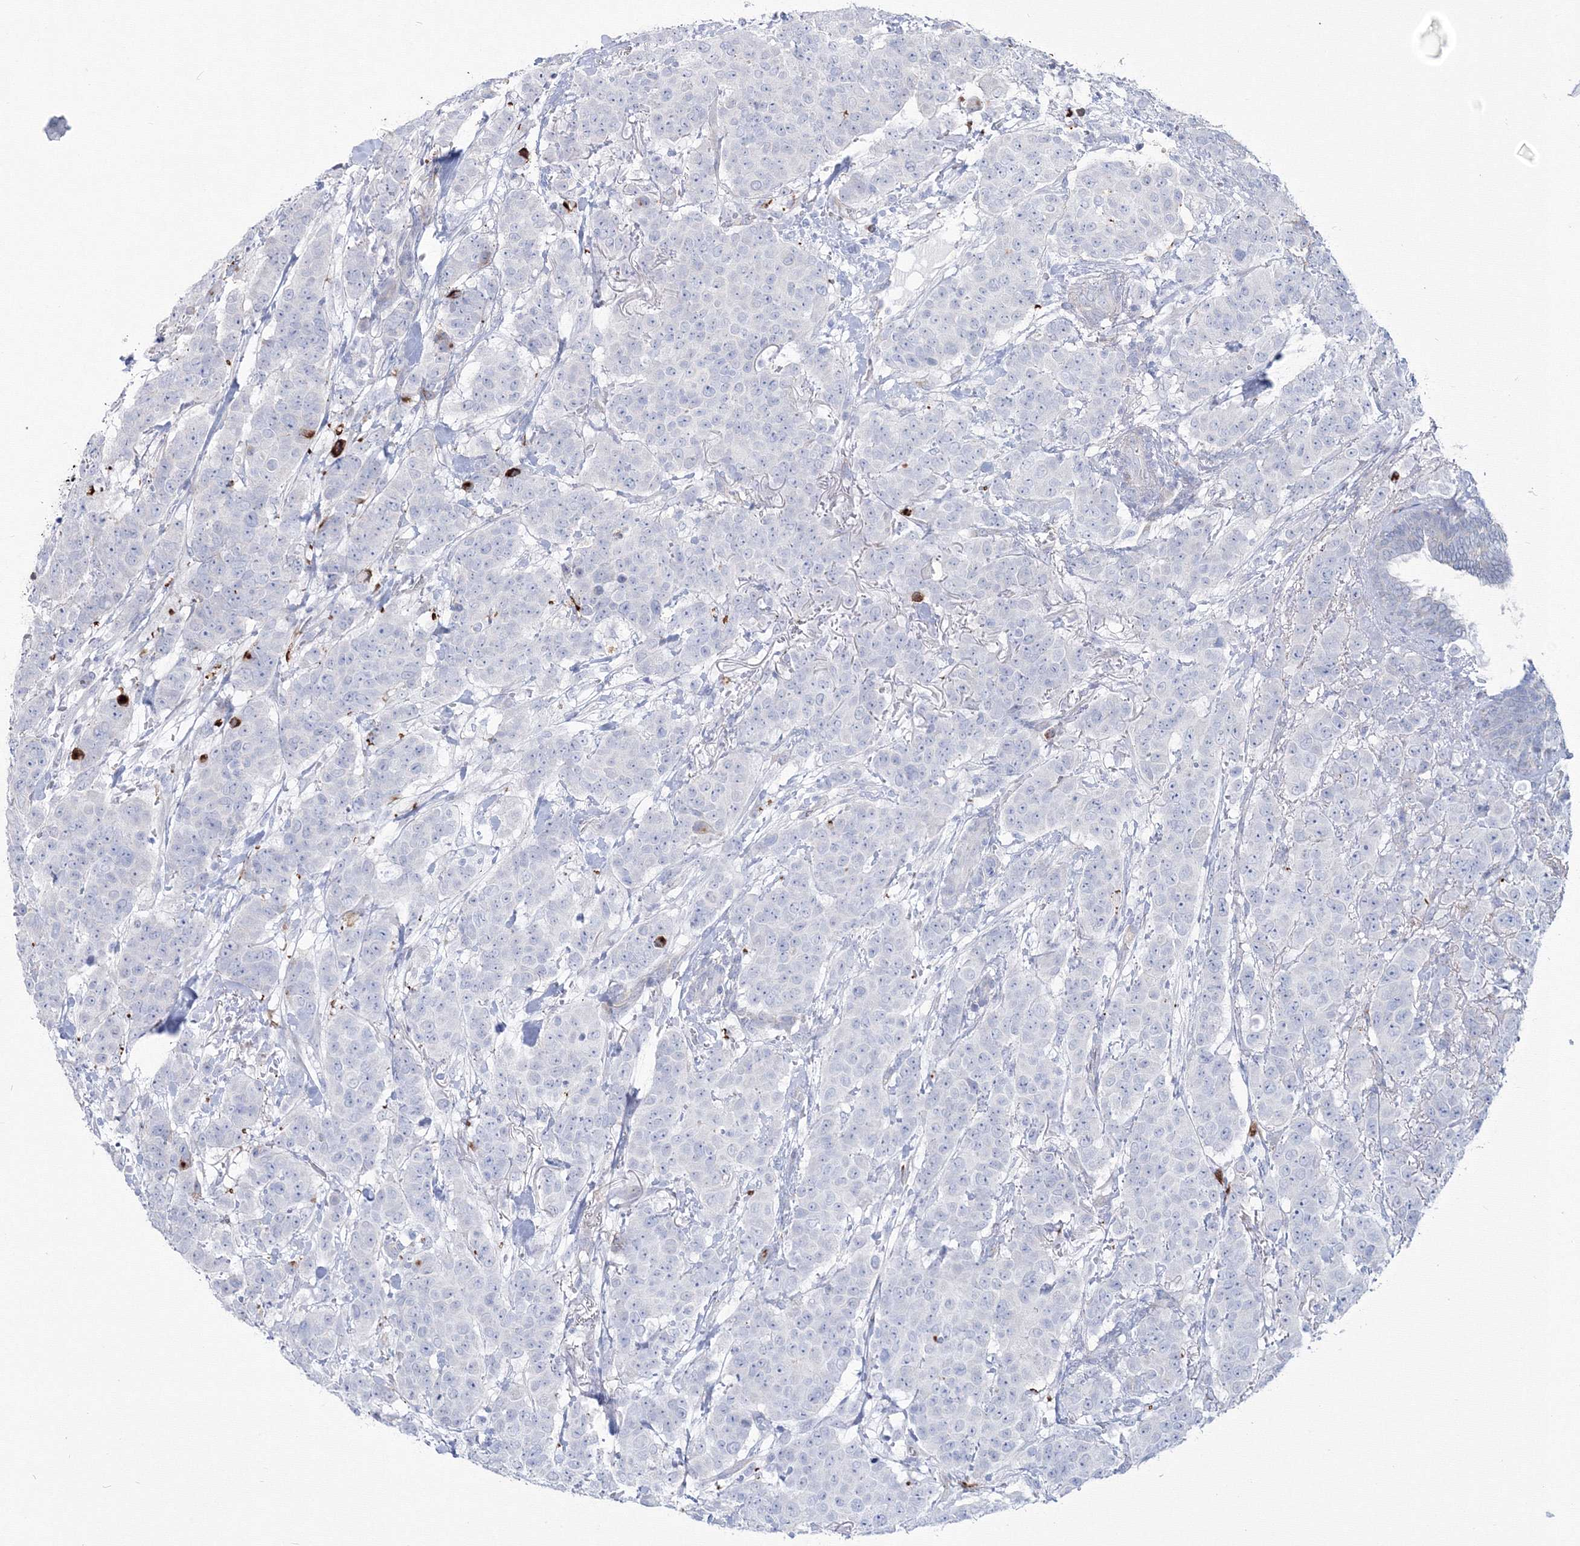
{"staining": {"intensity": "negative", "quantity": "none", "location": "none"}, "tissue": "breast cancer", "cell_type": "Tumor cells", "image_type": "cancer", "snomed": [{"axis": "morphology", "description": "Duct carcinoma"}, {"axis": "topography", "description": "Breast"}], "caption": "Histopathology image shows no significant protein staining in tumor cells of breast cancer.", "gene": "HYAL2", "patient": {"sex": "female", "age": 40}}